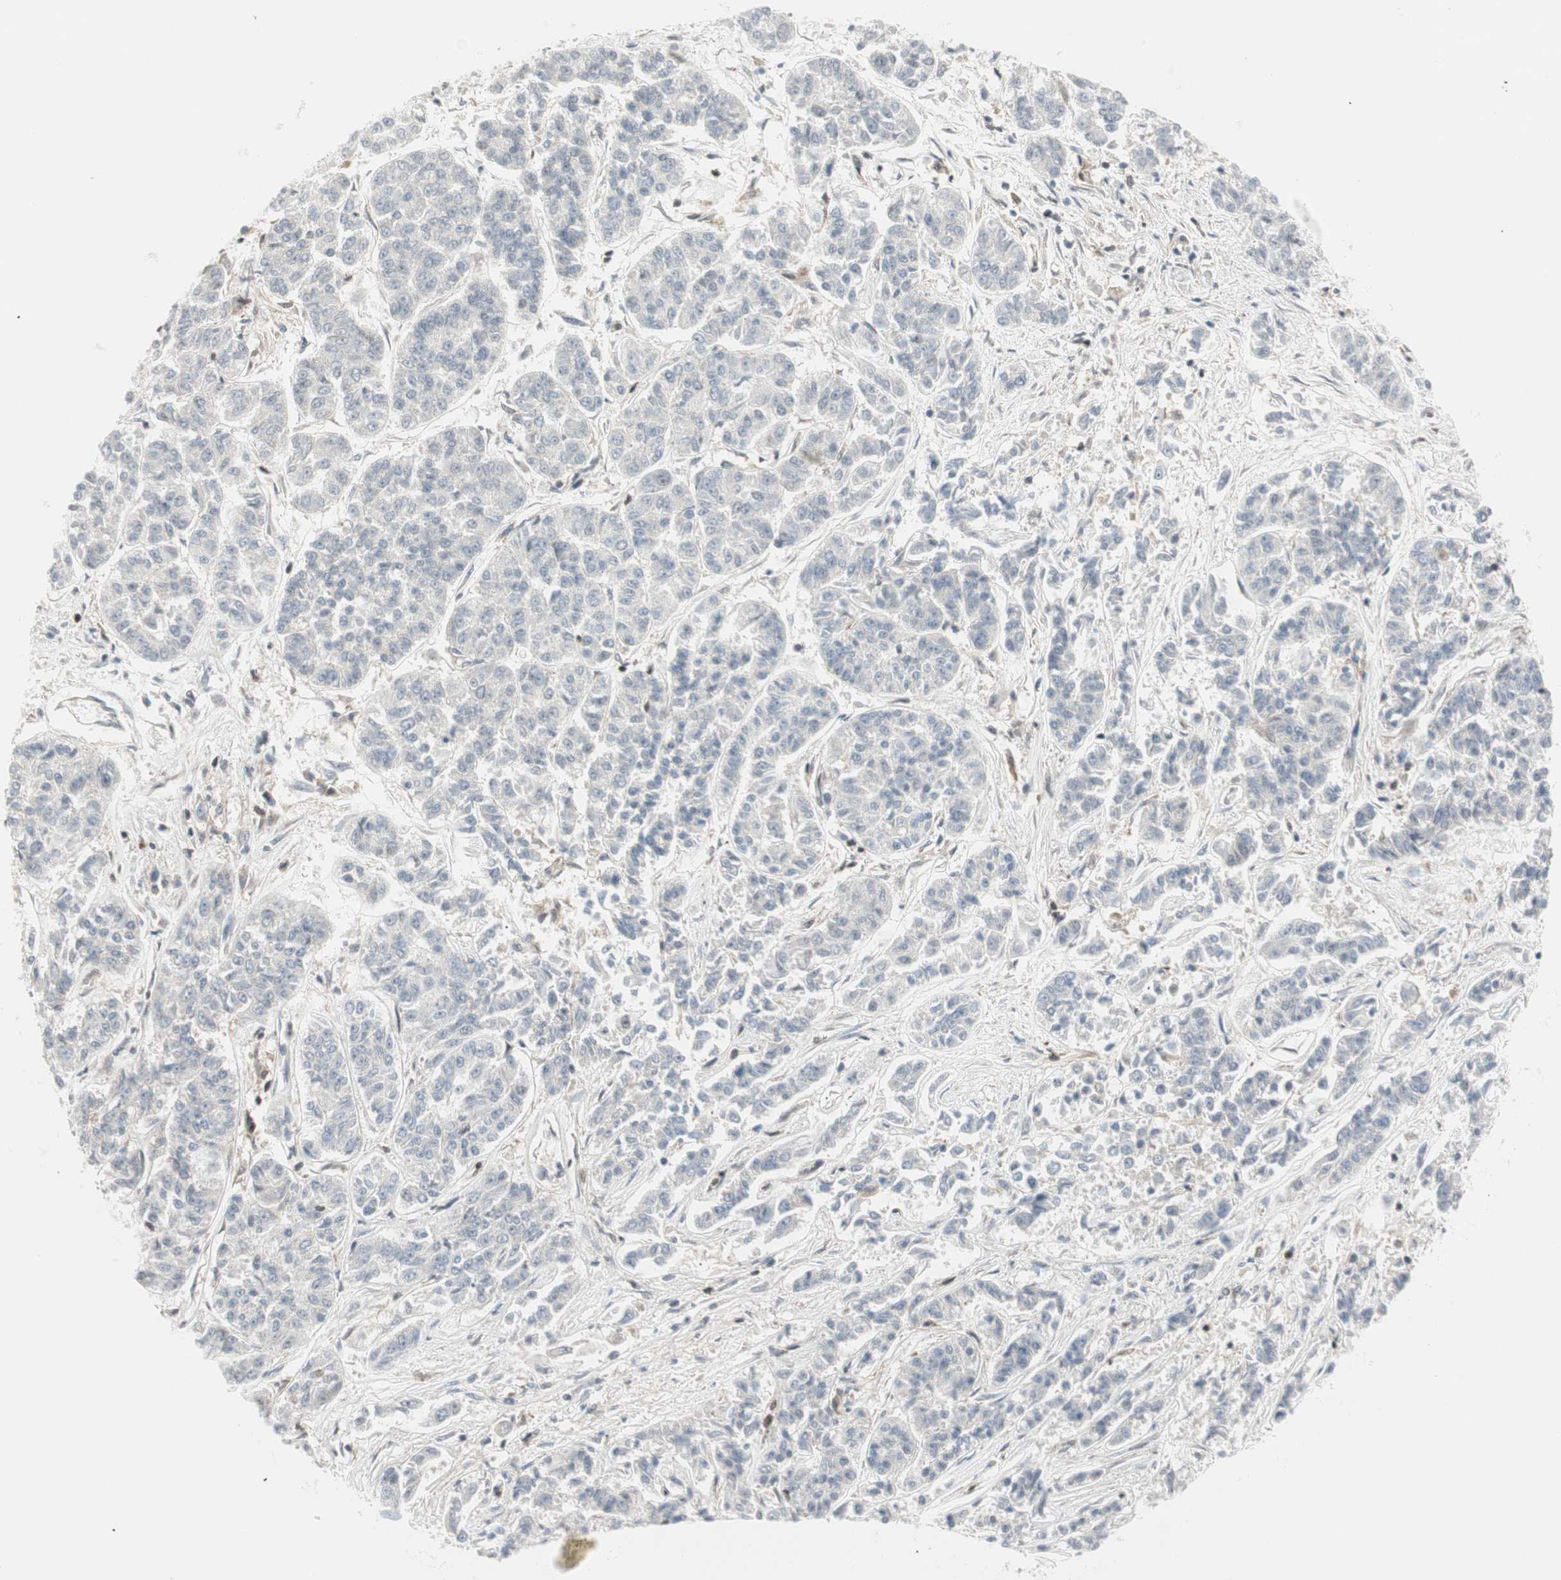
{"staining": {"intensity": "negative", "quantity": "none", "location": "none"}, "tissue": "lung cancer", "cell_type": "Tumor cells", "image_type": "cancer", "snomed": [{"axis": "morphology", "description": "Adenocarcinoma, NOS"}, {"axis": "topography", "description": "Lung"}], "caption": "Protein analysis of lung adenocarcinoma reveals no significant staining in tumor cells.", "gene": "PPP1CA", "patient": {"sex": "male", "age": 84}}